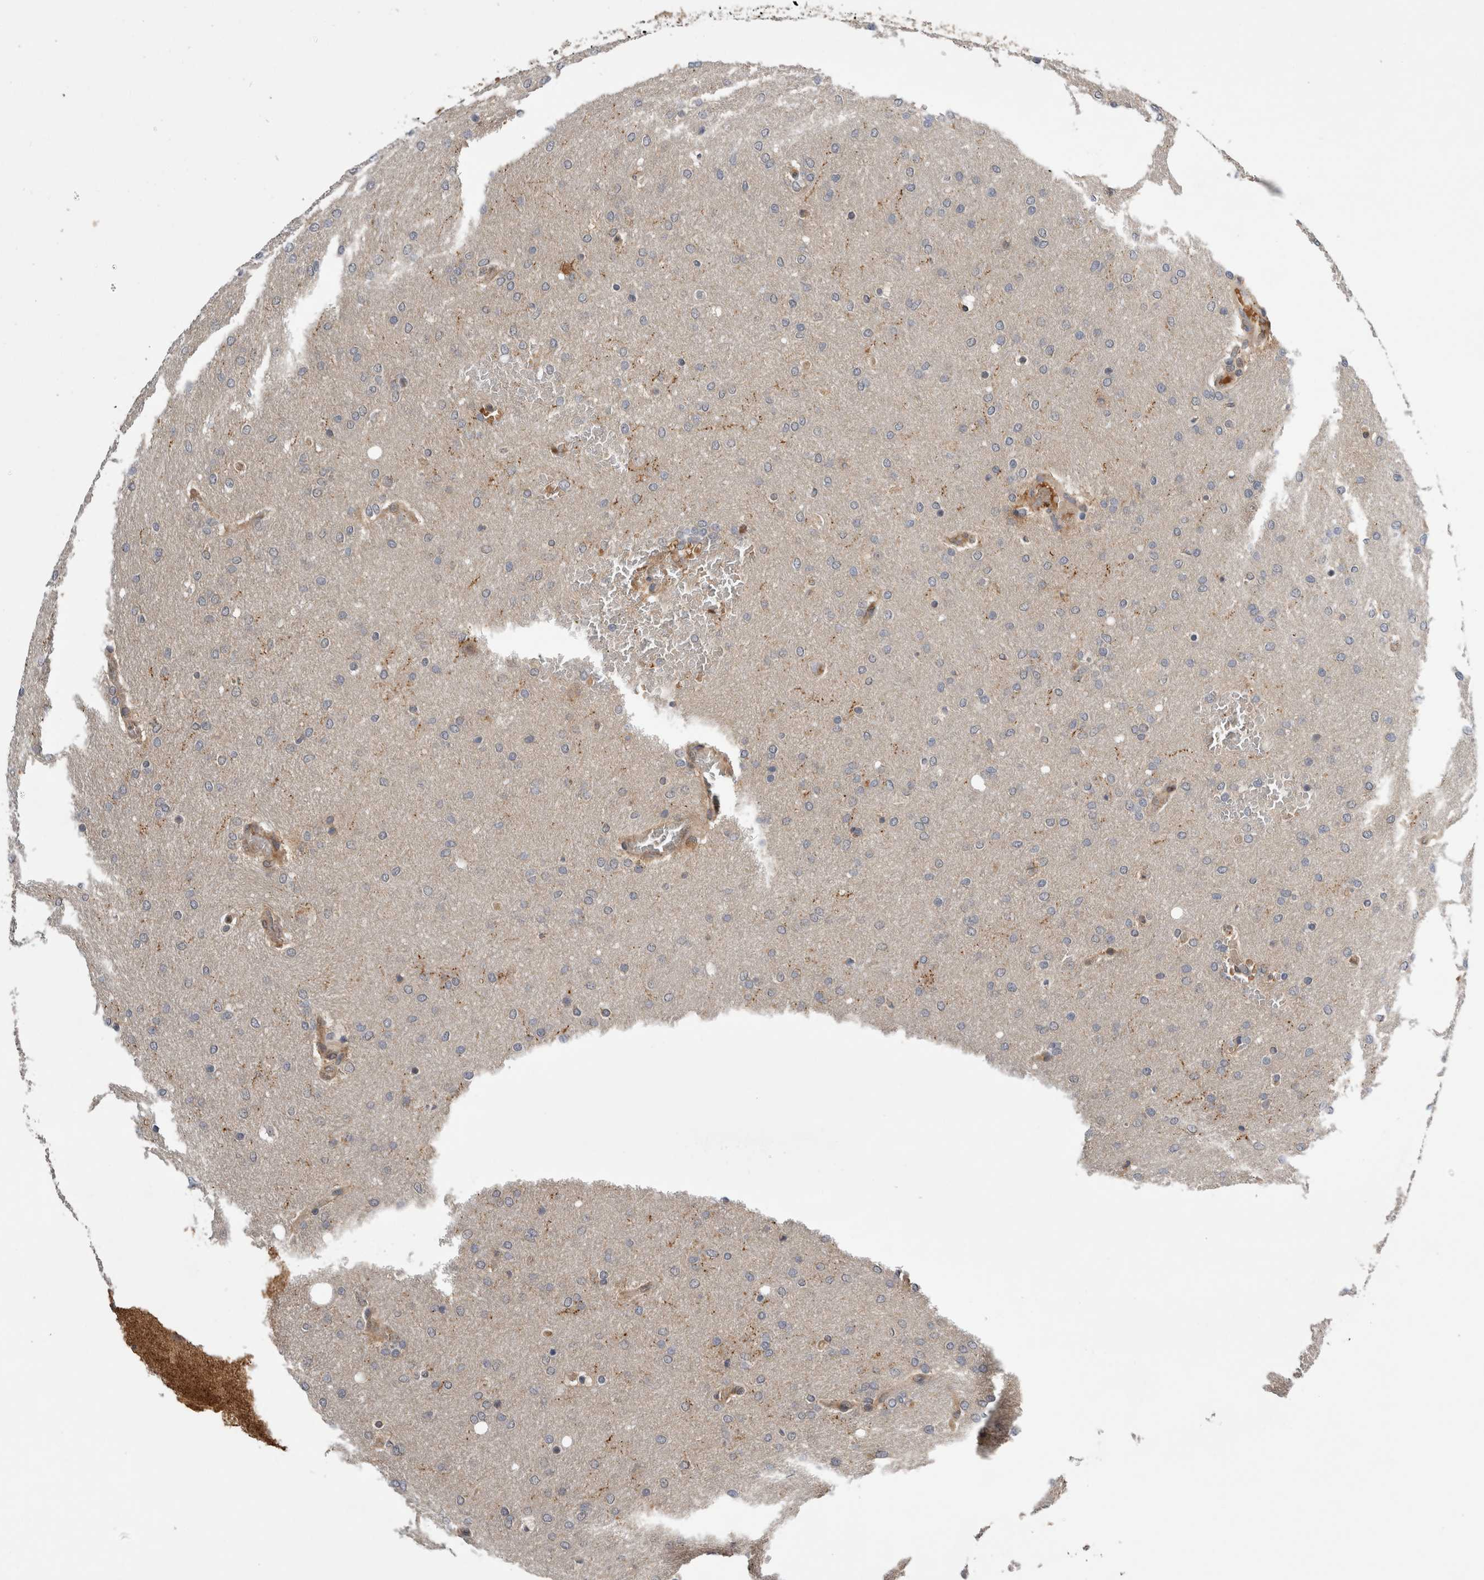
{"staining": {"intensity": "negative", "quantity": "none", "location": "none"}, "tissue": "glioma", "cell_type": "Tumor cells", "image_type": "cancer", "snomed": [{"axis": "morphology", "description": "Glioma, malignant, Low grade"}, {"axis": "topography", "description": "Brain"}], "caption": "Immunohistochemical staining of glioma reveals no significant positivity in tumor cells.", "gene": "APOL2", "patient": {"sex": "female", "age": 37}}